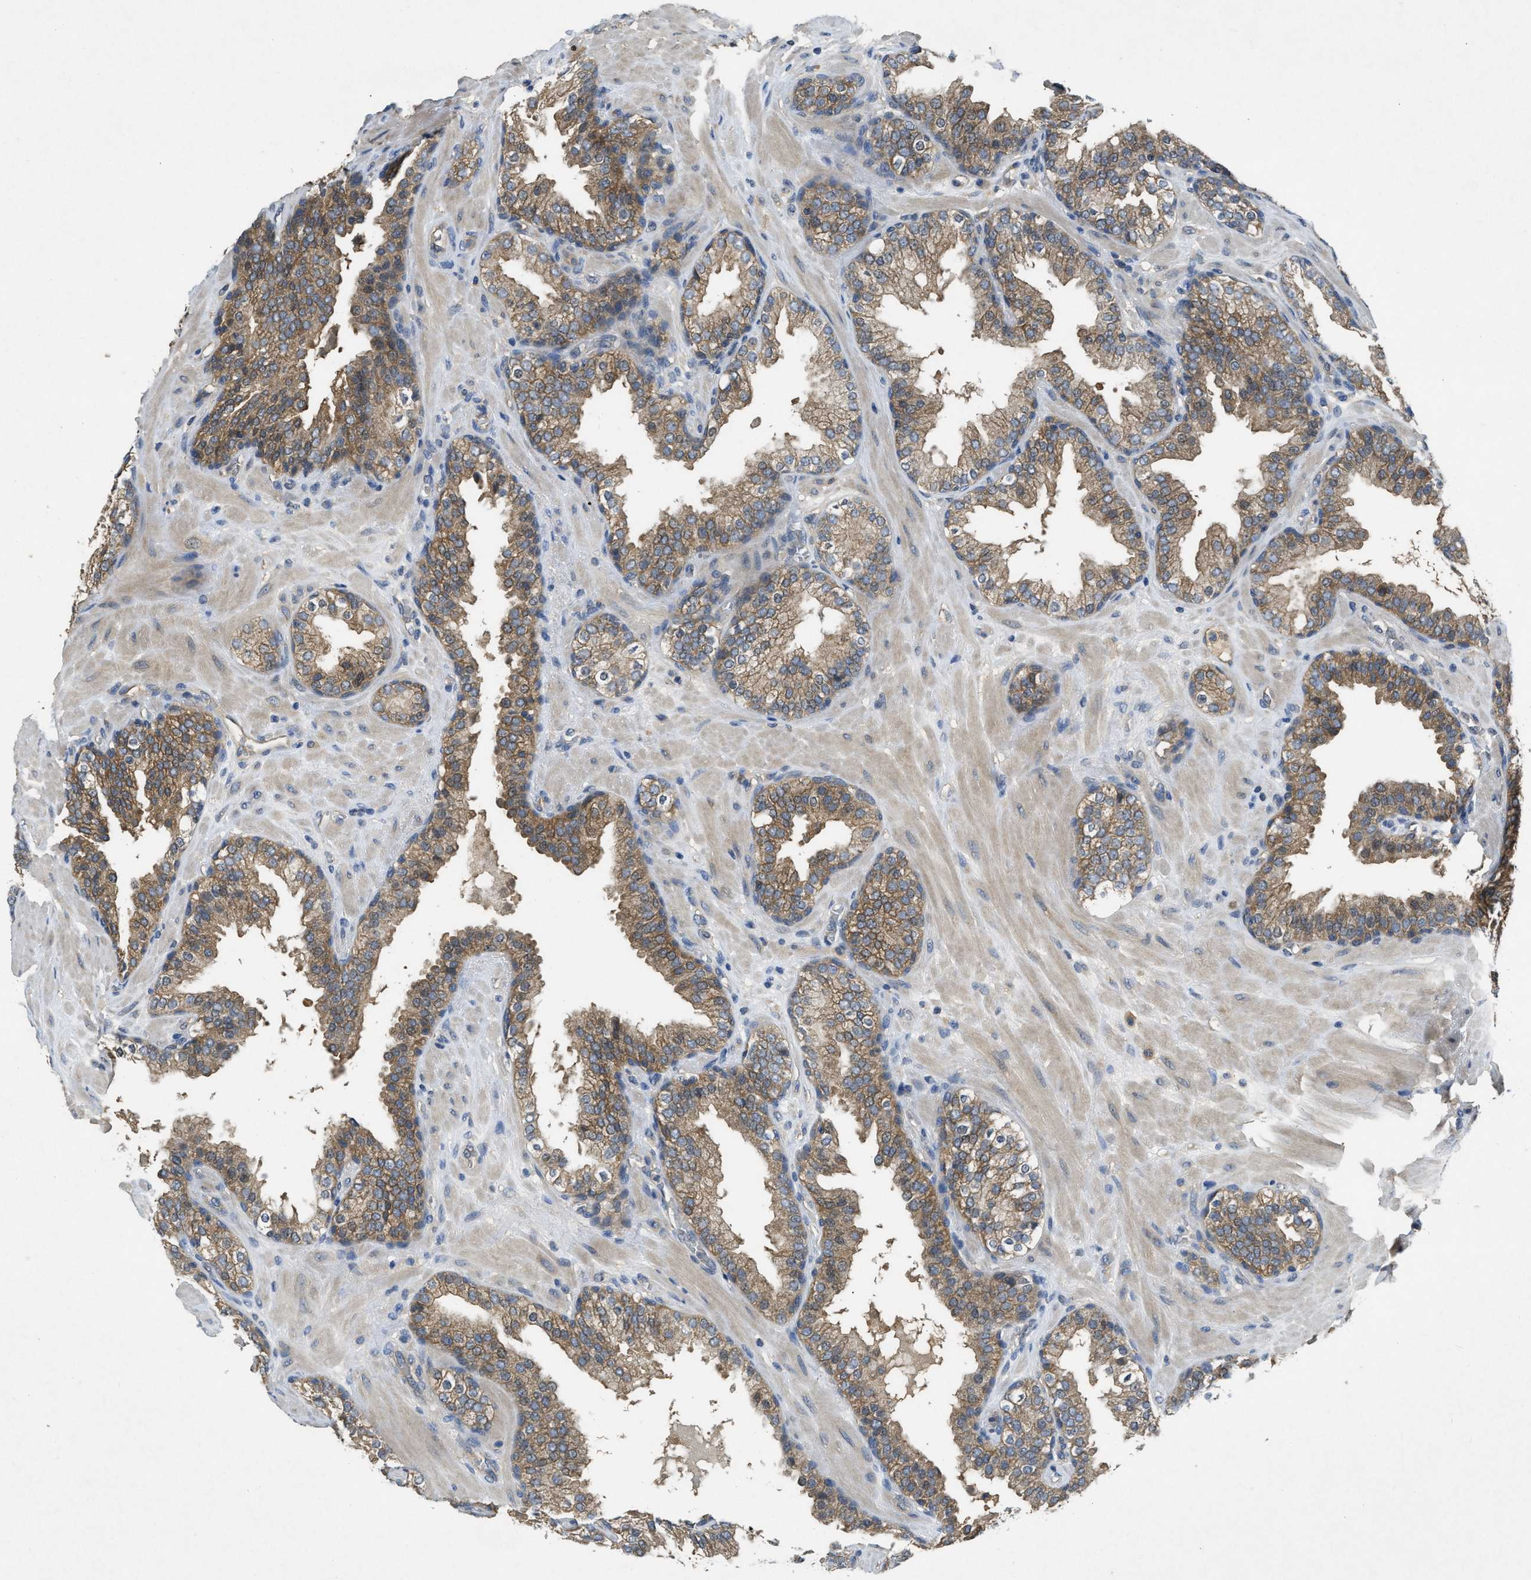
{"staining": {"intensity": "moderate", "quantity": ">75%", "location": "cytoplasmic/membranous"}, "tissue": "prostate", "cell_type": "Glandular cells", "image_type": "normal", "snomed": [{"axis": "morphology", "description": "Normal tissue, NOS"}, {"axis": "topography", "description": "Prostate"}], "caption": "Human prostate stained with a brown dye demonstrates moderate cytoplasmic/membranous positive positivity in approximately >75% of glandular cells.", "gene": "PPP3CA", "patient": {"sex": "male", "age": 51}}